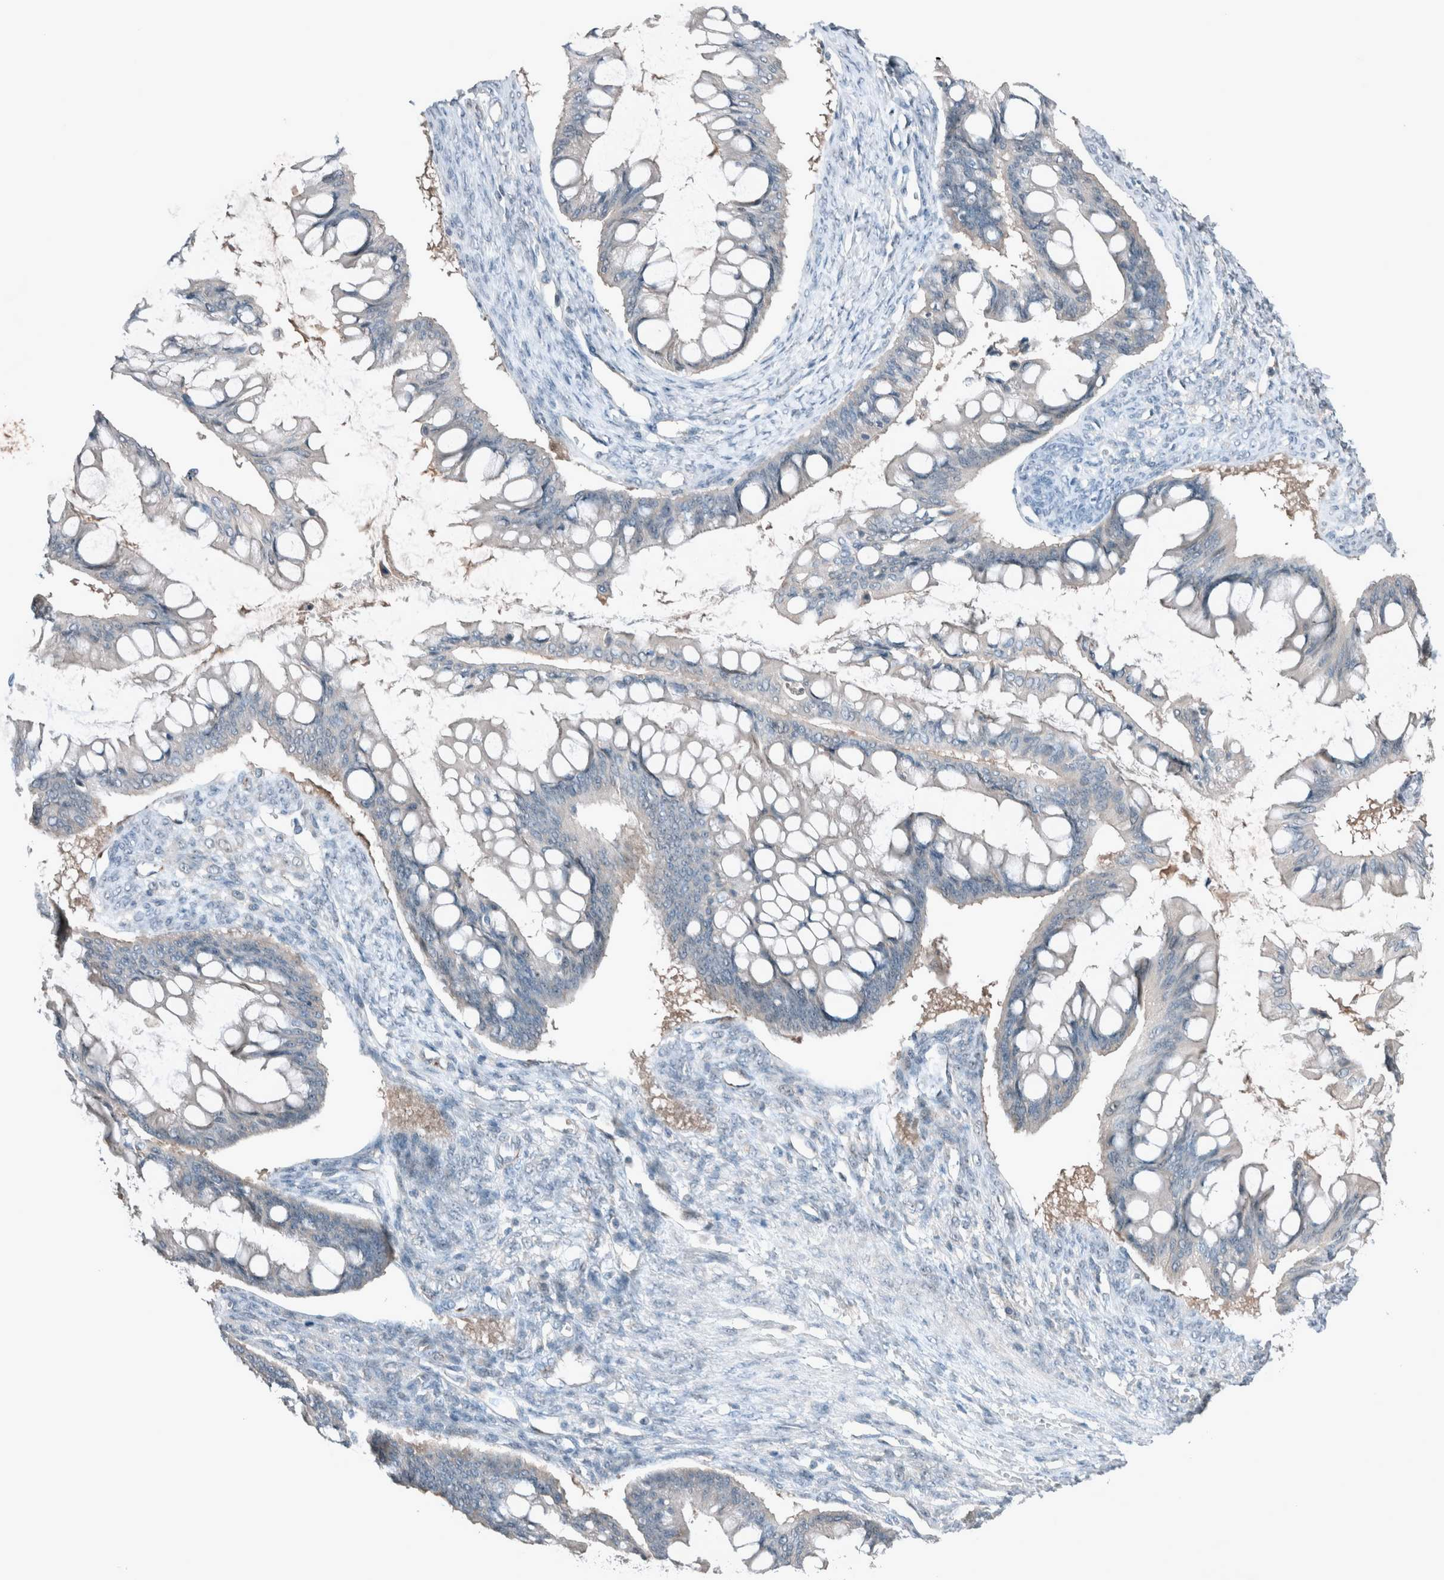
{"staining": {"intensity": "negative", "quantity": "none", "location": "none"}, "tissue": "ovarian cancer", "cell_type": "Tumor cells", "image_type": "cancer", "snomed": [{"axis": "morphology", "description": "Cystadenocarcinoma, mucinous, NOS"}, {"axis": "topography", "description": "Ovary"}], "caption": "IHC histopathology image of neoplastic tissue: human ovarian mucinous cystadenocarcinoma stained with DAB (3,3'-diaminobenzidine) shows no significant protein expression in tumor cells.", "gene": "RALGDS", "patient": {"sex": "female", "age": 73}}